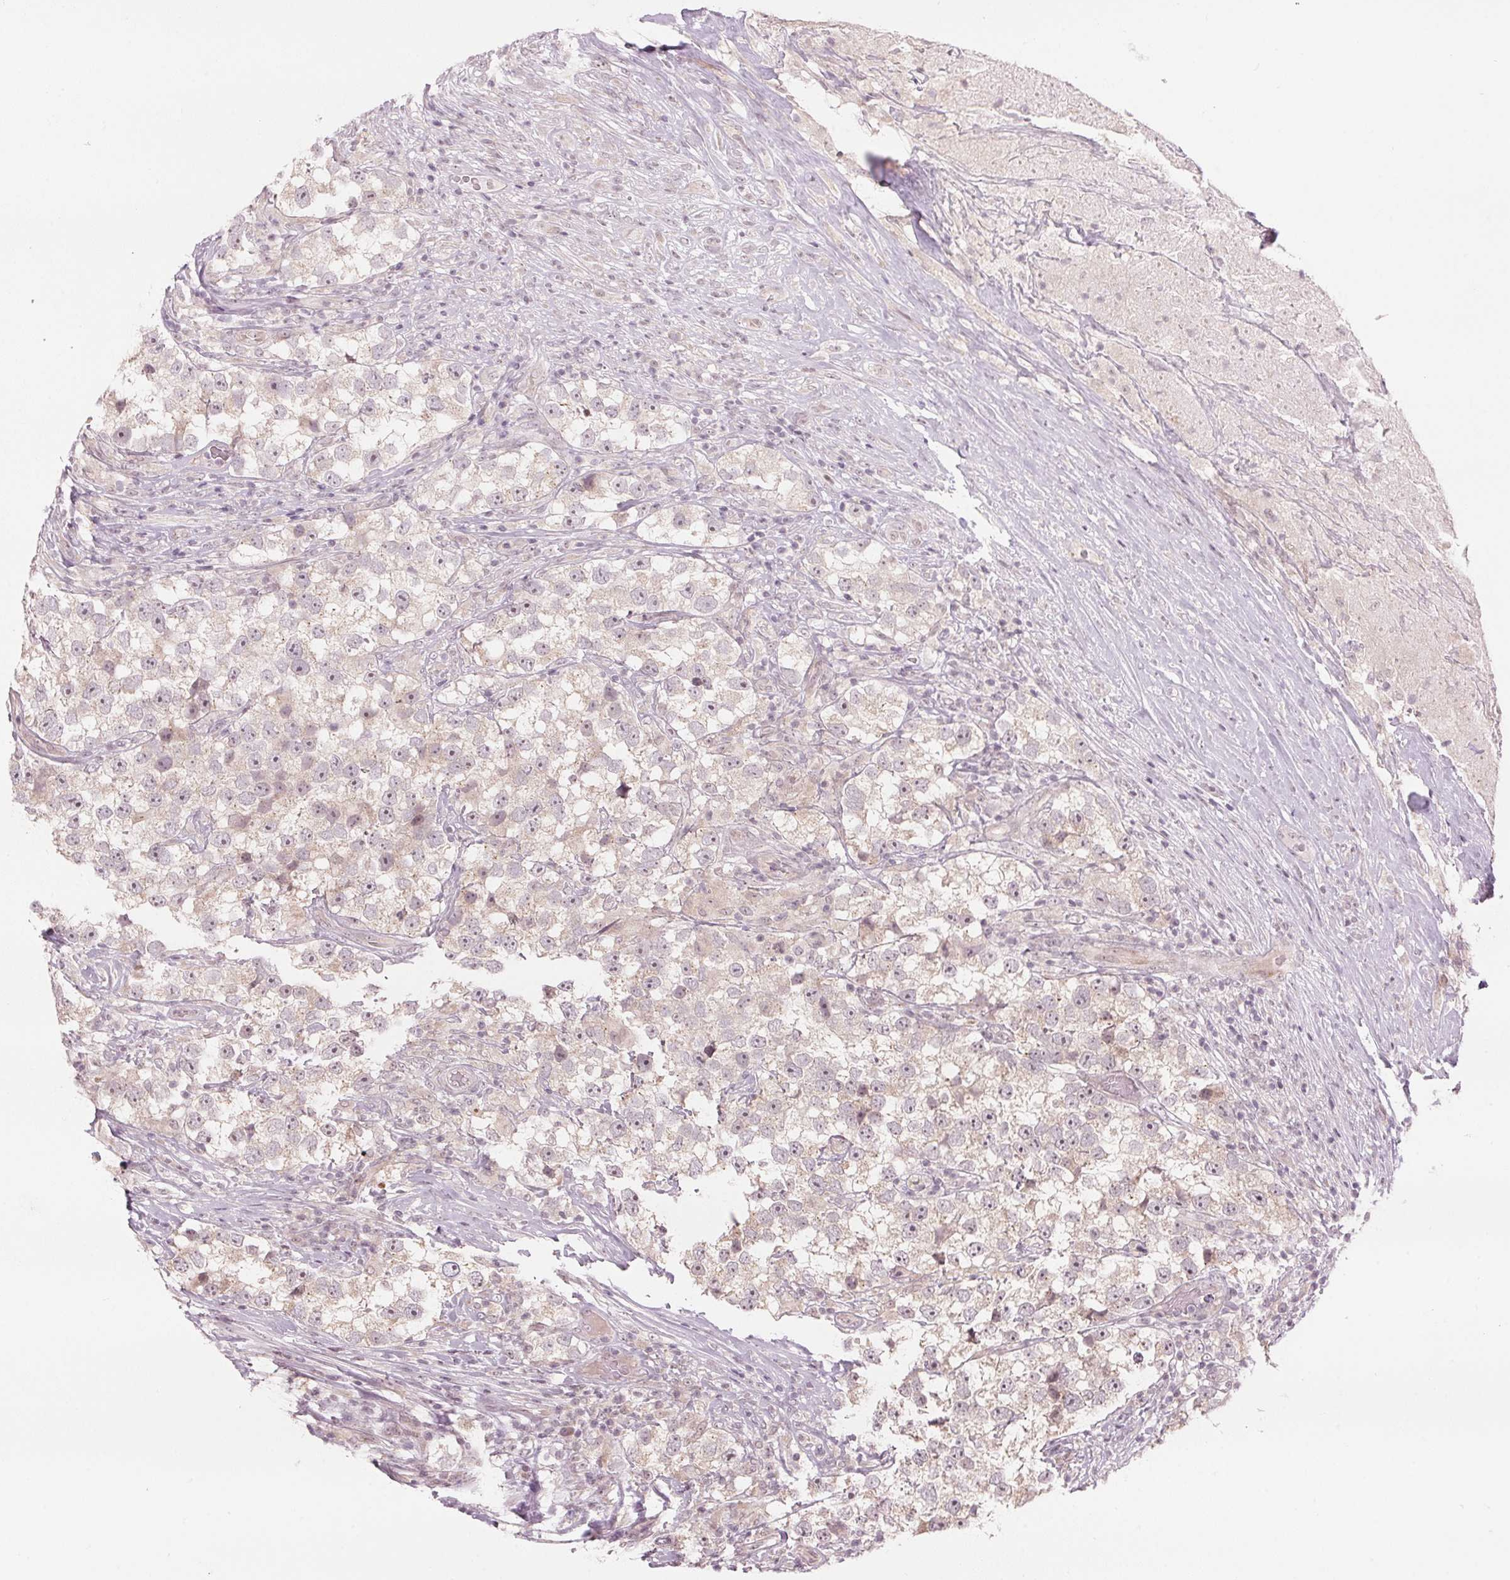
{"staining": {"intensity": "weak", "quantity": "<25%", "location": "cytoplasmic/membranous"}, "tissue": "testis cancer", "cell_type": "Tumor cells", "image_type": "cancer", "snomed": [{"axis": "morphology", "description": "Seminoma, NOS"}, {"axis": "topography", "description": "Testis"}], "caption": "Immunohistochemistry (IHC) micrograph of neoplastic tissue: seminoma (testis) stained with DAB (3,3'-diaminobenzidine) displays no significant protein staining in tumor cells.", "gene": "TMED6", "patient": {"sex": "male", "age": 46}}